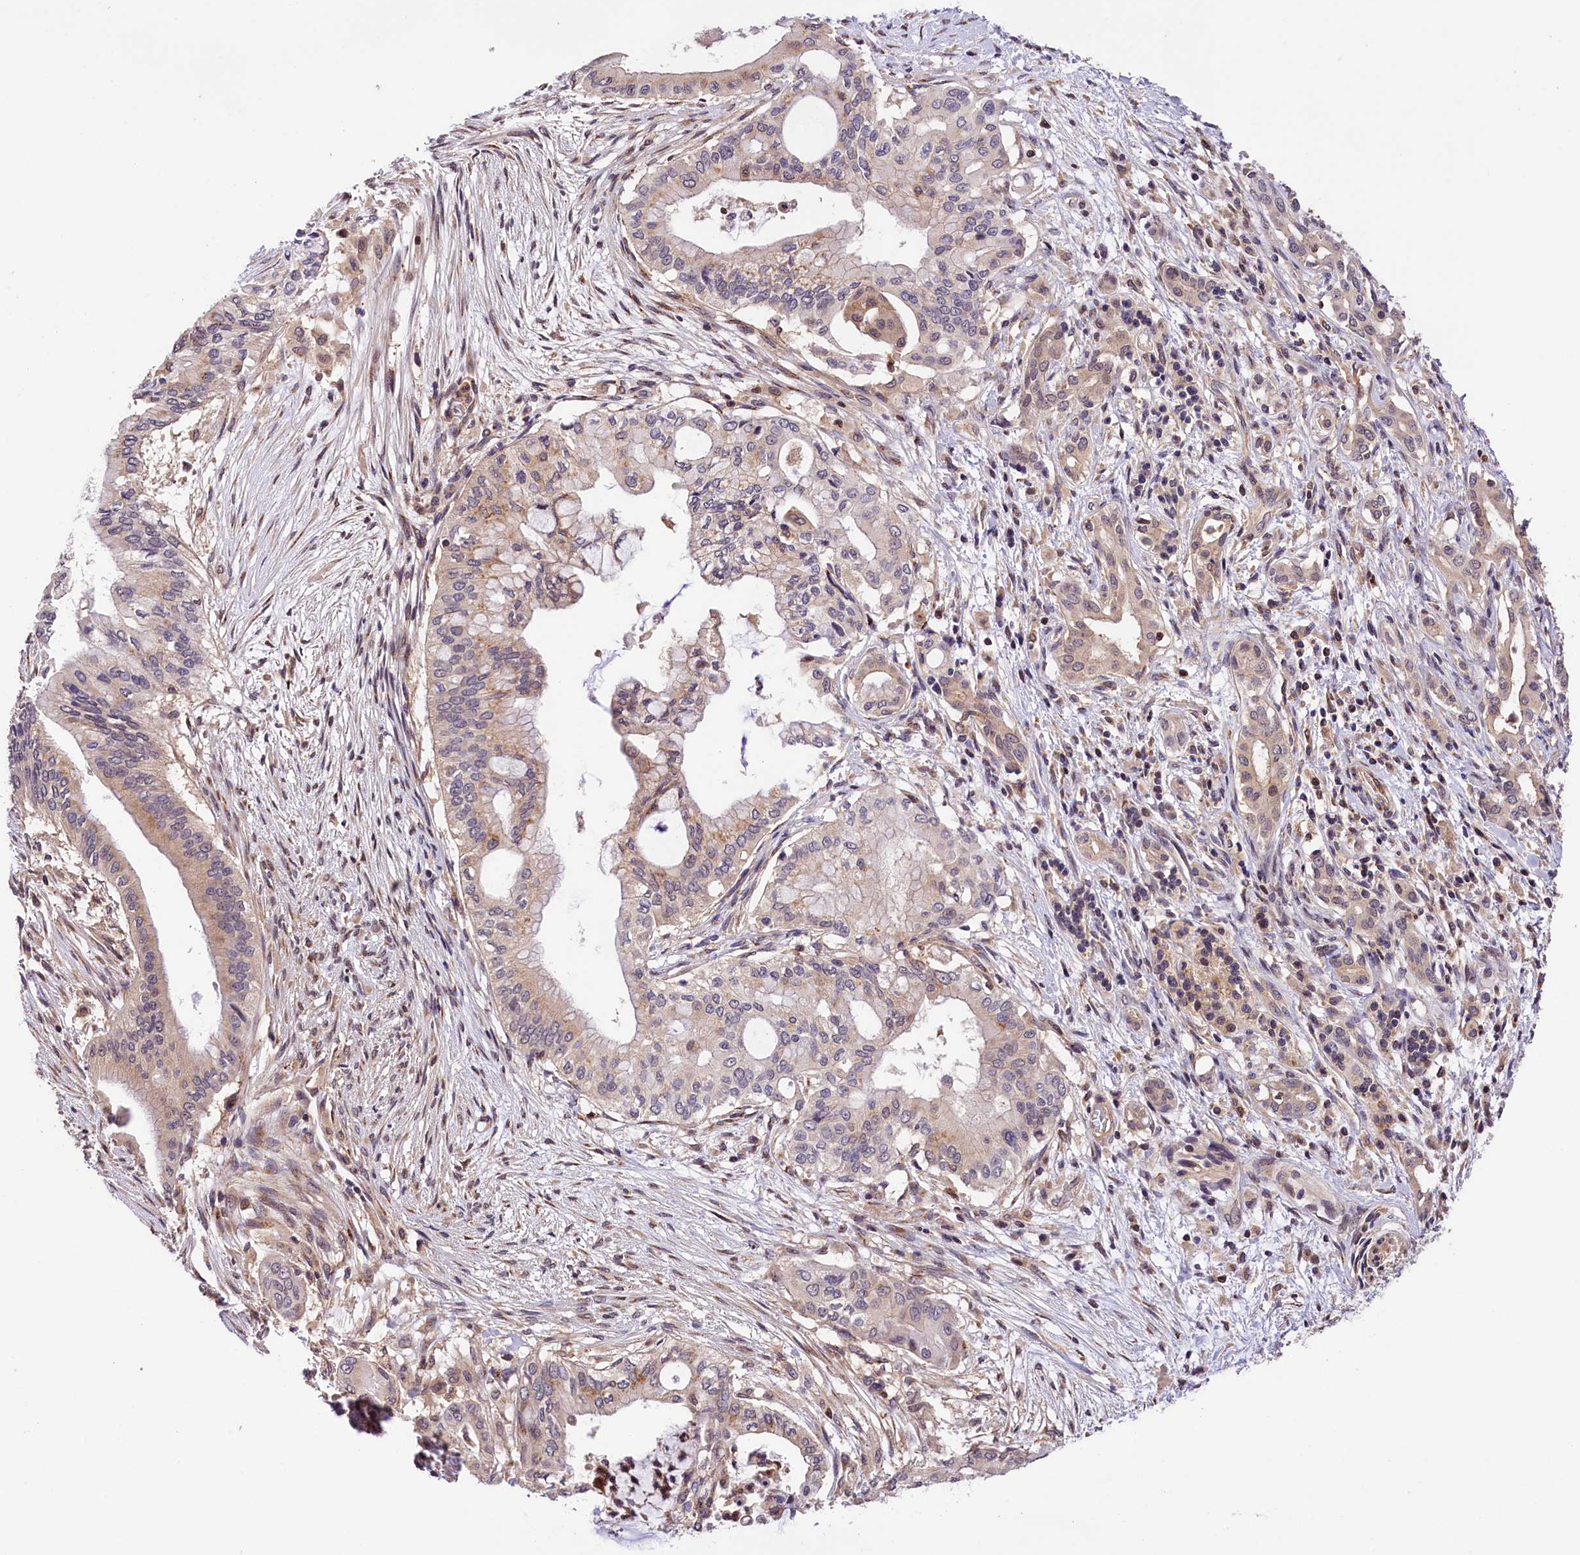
{"staining": {"intensity": "weak", "quantity": "25%-75%", "location": "cytoplasmic/membranous"}, "tissue": "pancreatic cancer", "cell_type": "Tumor cells", "image_type": "cancer", "snomed": [{"axis": "morphology", "description": "Adenocarcinoma, NOS"}, {"axis": "topography", "description": "Pancreas"}], "caption": "An IHC histopathology image of neoplastic tissue is shown. Protein staining in brown highlights weak cytoplasmic/membranous positivity in pancreatic adenocarcinoma within tumor cells.", "gene": "CHORDC1", "patient": {"sex": "male", "age": 46}}